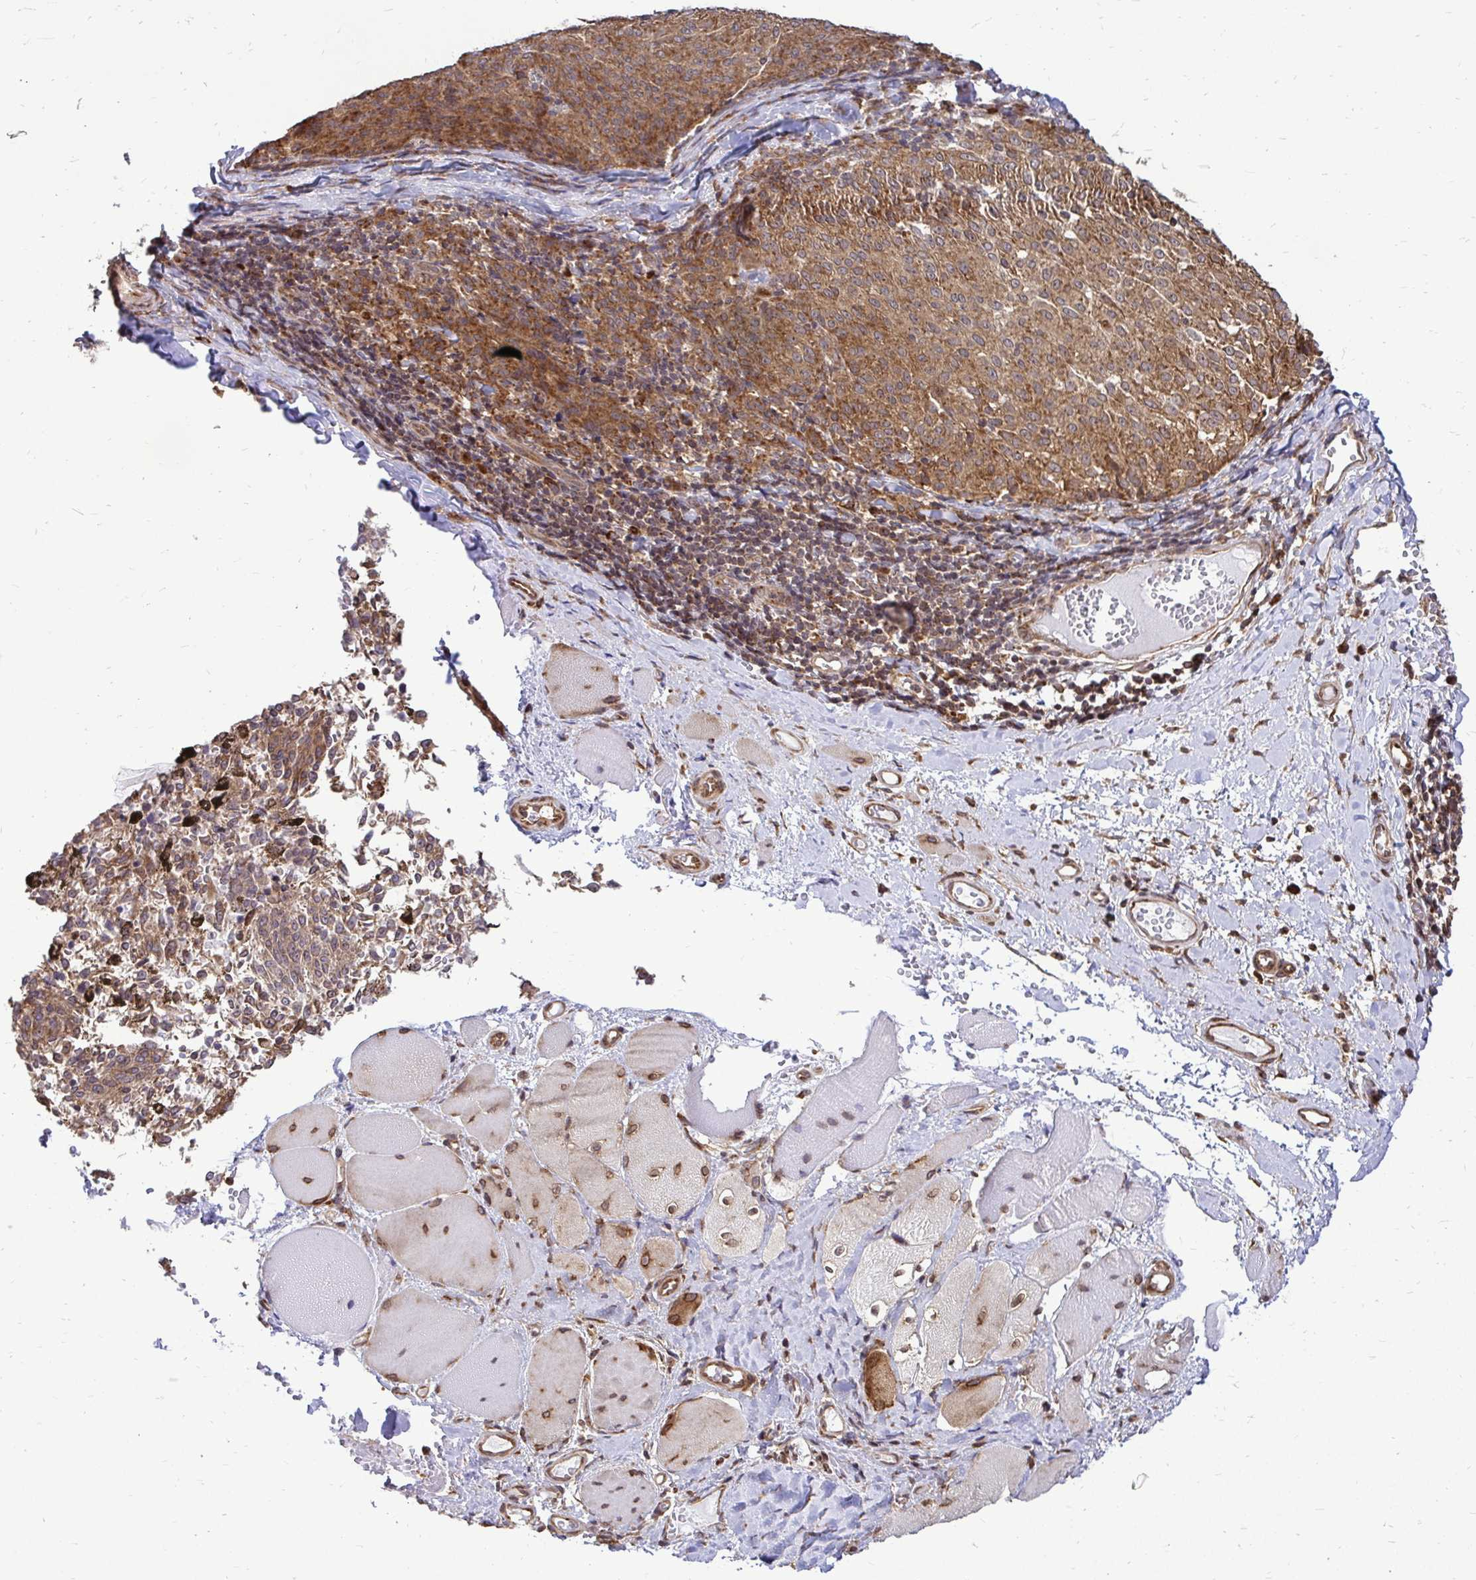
{"staining": {"intensity": "moderate", "quantity": ">75%", "location": "cytoplasmic/membranous"}, "tissue": "melanoma", "cell_type": "Tumor cells", "image_type": "cancer", "snomed": [{"axis": "morphology", "description": "Malignant melanoma, NOS"}, {"axis": "topography", "description": "Skin"}], "caption": "Immunohistochemistry (IHC) (DAB) staining of malignant melanoma displays moderate cytoplasmic/membranous protein positivity in about >75% of tumor cells.", "gene": "FMR1", "patient": {"sex": "female", "age": 72}}